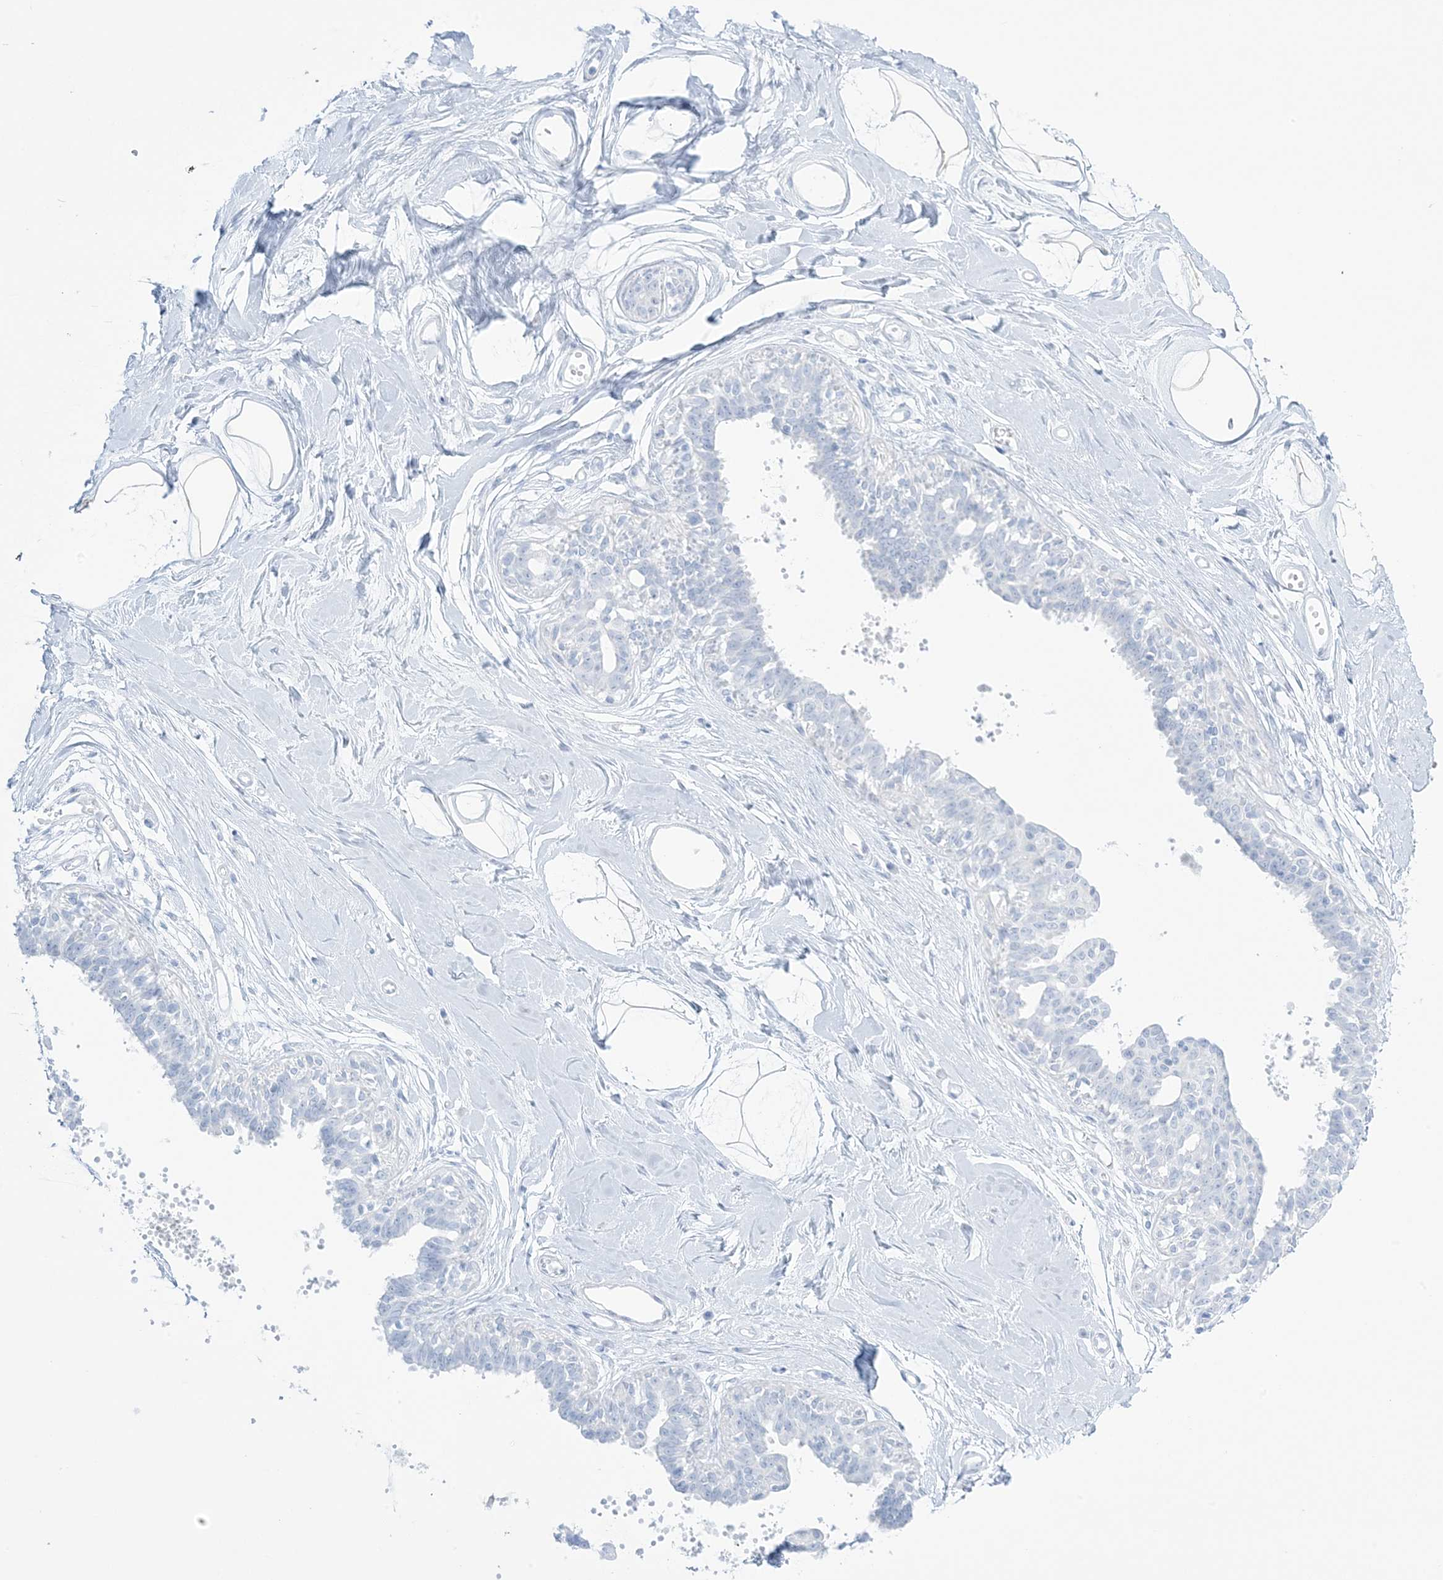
{"staining": {"intensity": "negative", "quantity": "none", "location": "none"}, "tissue": "breast", "cell_type": "Adipocytes", "image_type": "normal", "snomed": [{"axis": "morphology", "description": "Normal tissue, NOS"}, {"axis": "topography", "description": "Breast"}], "caption": "High power microscopy photomicrograph of an immunohistochemistry (IHC) image of normal breast, revealing no significant positivity in adipocytes. Brightfield microscopy of IHC stained with DAB (3,3'-diaminobenzidine) (brown) and hematoxylin (blue), captured at high magnification.", "gene": "AGXT", "patient": {"sex": "female", "age": 45}}